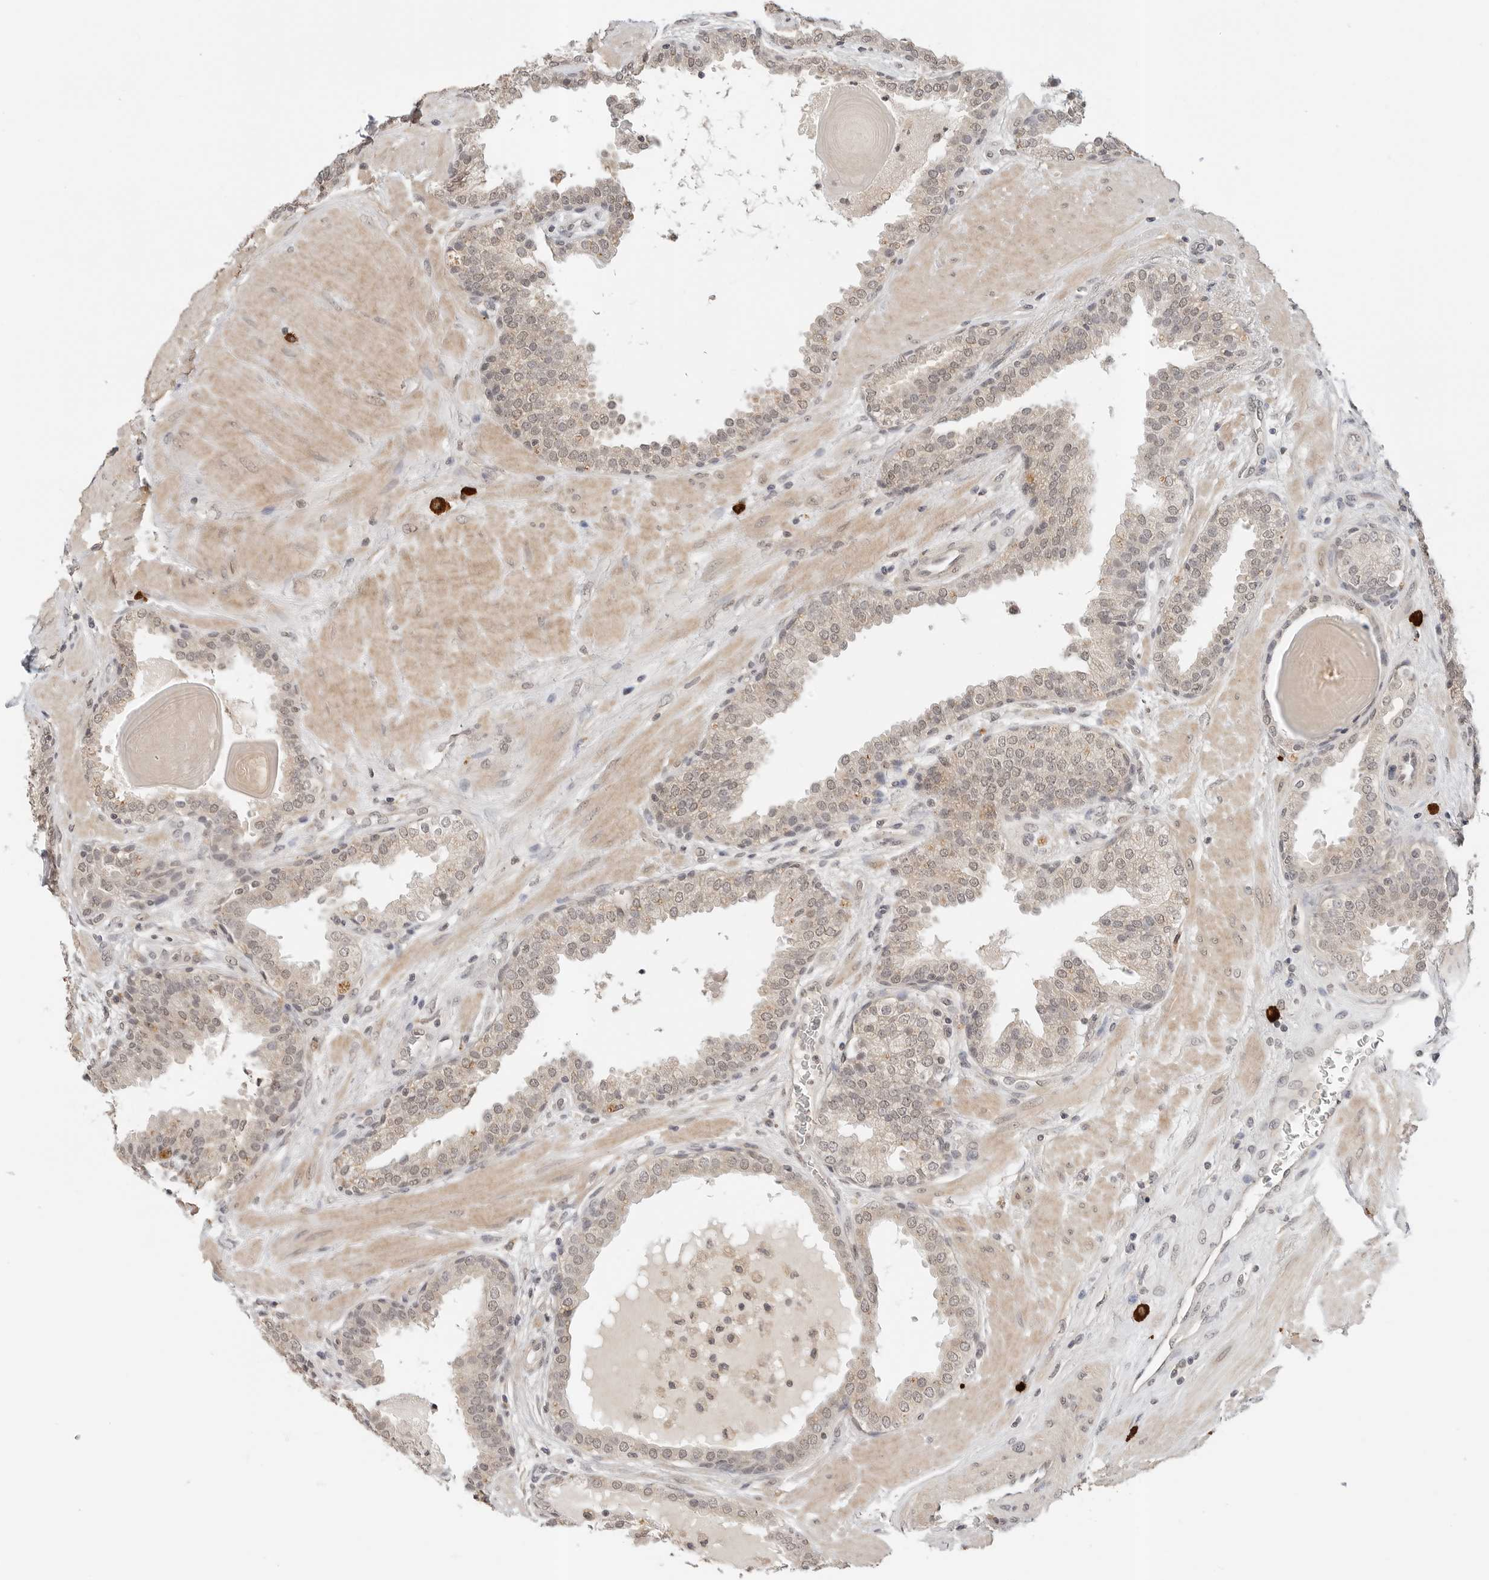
{"staining": {"intensity": "weak", "quantity": "<25%", "location": "cytoplasmic/membranous,nuclear"}, "tissue": "prostate", "cell_type": "Glandular cells", "image_type": "normal", "snomed": [{"axis": "morphology", "description": "Normal tissue, NOS"}, {"axis": "topography", "description": "Prostate"}], "caption": "IHC of normal prostate reveals no expression in glandular cells. Nuclei are stained in blue.", "gene": "IL24", "patient": {"sex": "male", "age": 51}}